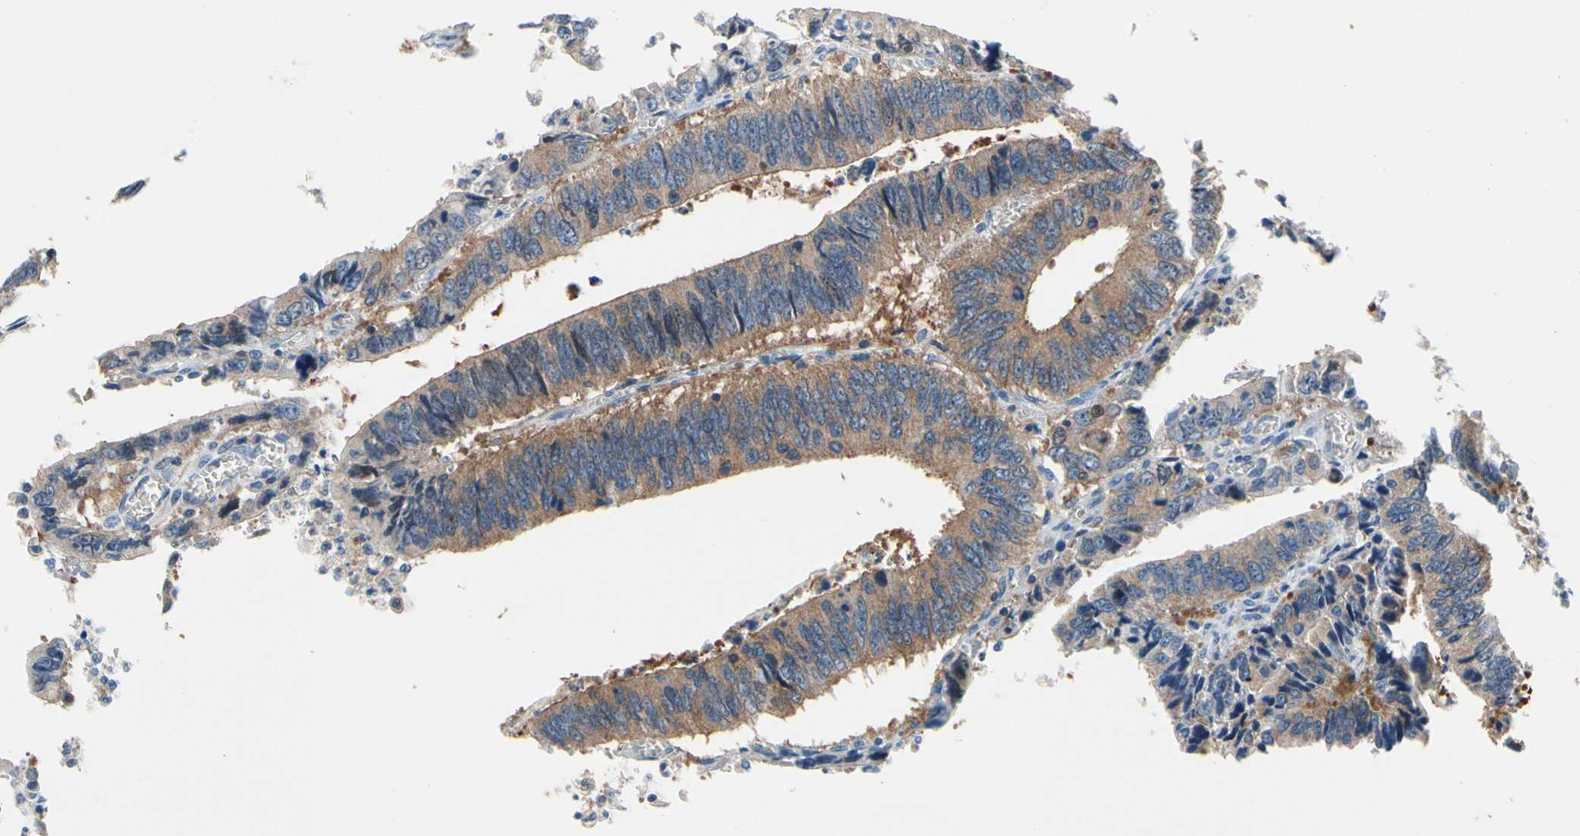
{"staining": {"intensity": "moderate", "quantity": ">75%", "location": "cytoplasmic/membranous"}, "tissue": "colorectal cancer", "cell_type": "Tumor cells", "image_type": "cancer", "snomed": [{"axis": "morphology", "description": "Adenocarcinoma, NOS"}, {"axis": "topography", "description": "Colon"}], "caption": "The micrograph displays a brown stain indicating the presence of a protein in the cytoplasmic/membranous of tumor cells in adenocarcinoma (colorectal). The protein of interest is shown in brown color, while the nuclei are stained blue.", "gene": "PRDX2", "patient": {"sex": "male", "age": 72}}